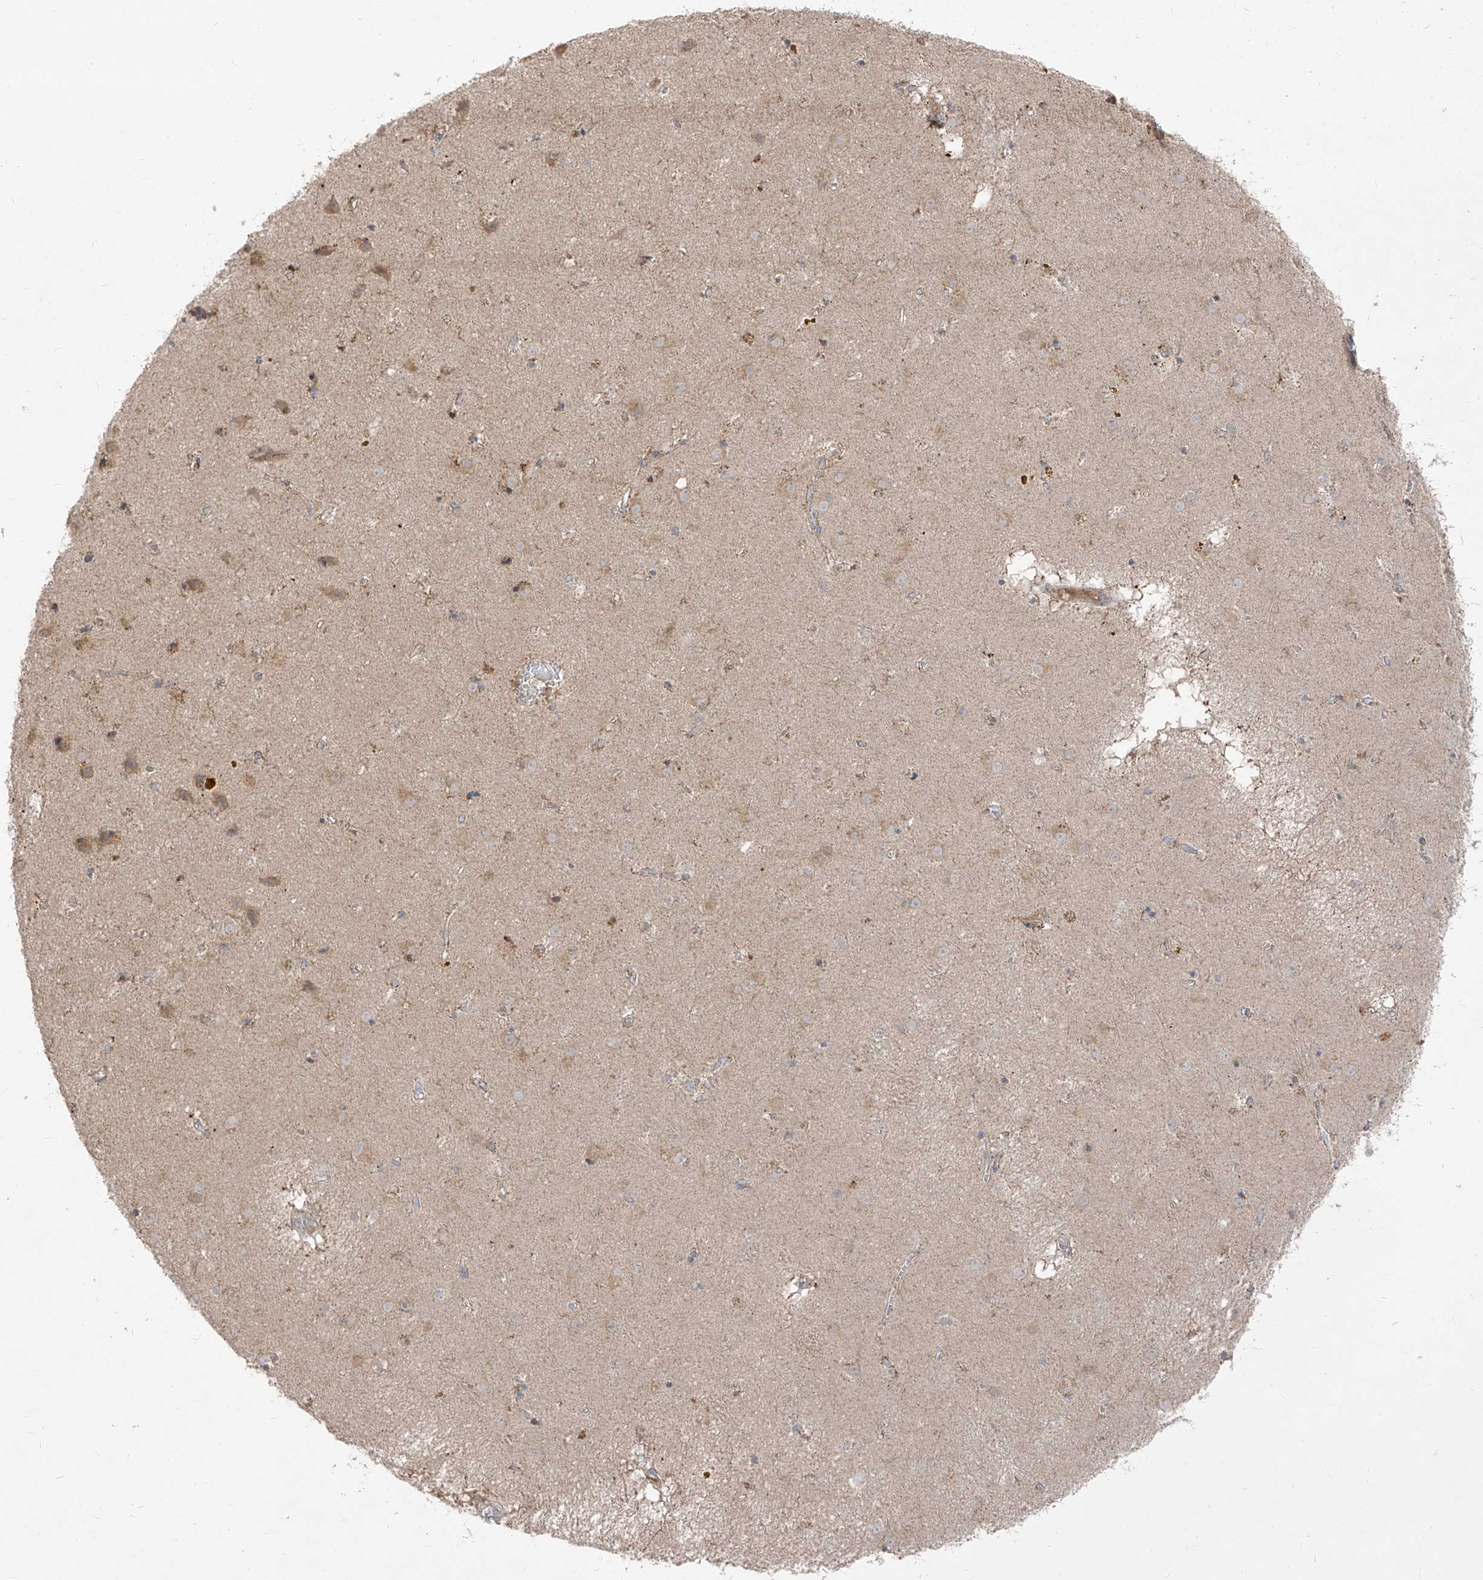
{"staining": {"intensity": "moderate", "quantity": "25%-75%", "location": "cytoplasmic/membranous"}, "tissue": "caudate", "cell_type": "Glial cells", "image_type": "normal", "snomed": [{"axis": "morphology", "description": "Normal tissue, NOS"}, {"axis": "topography", "description": "Lateral ventricle wall"}], "caption": "Immunohistochemical staining of benign caudate reveals medium levels of moderate cytoplasmic/membranous positivity in approximately 25%-75% of glial cells.", "gene": "ABCD3", "patient": {"sex": "male", "age": 70}}